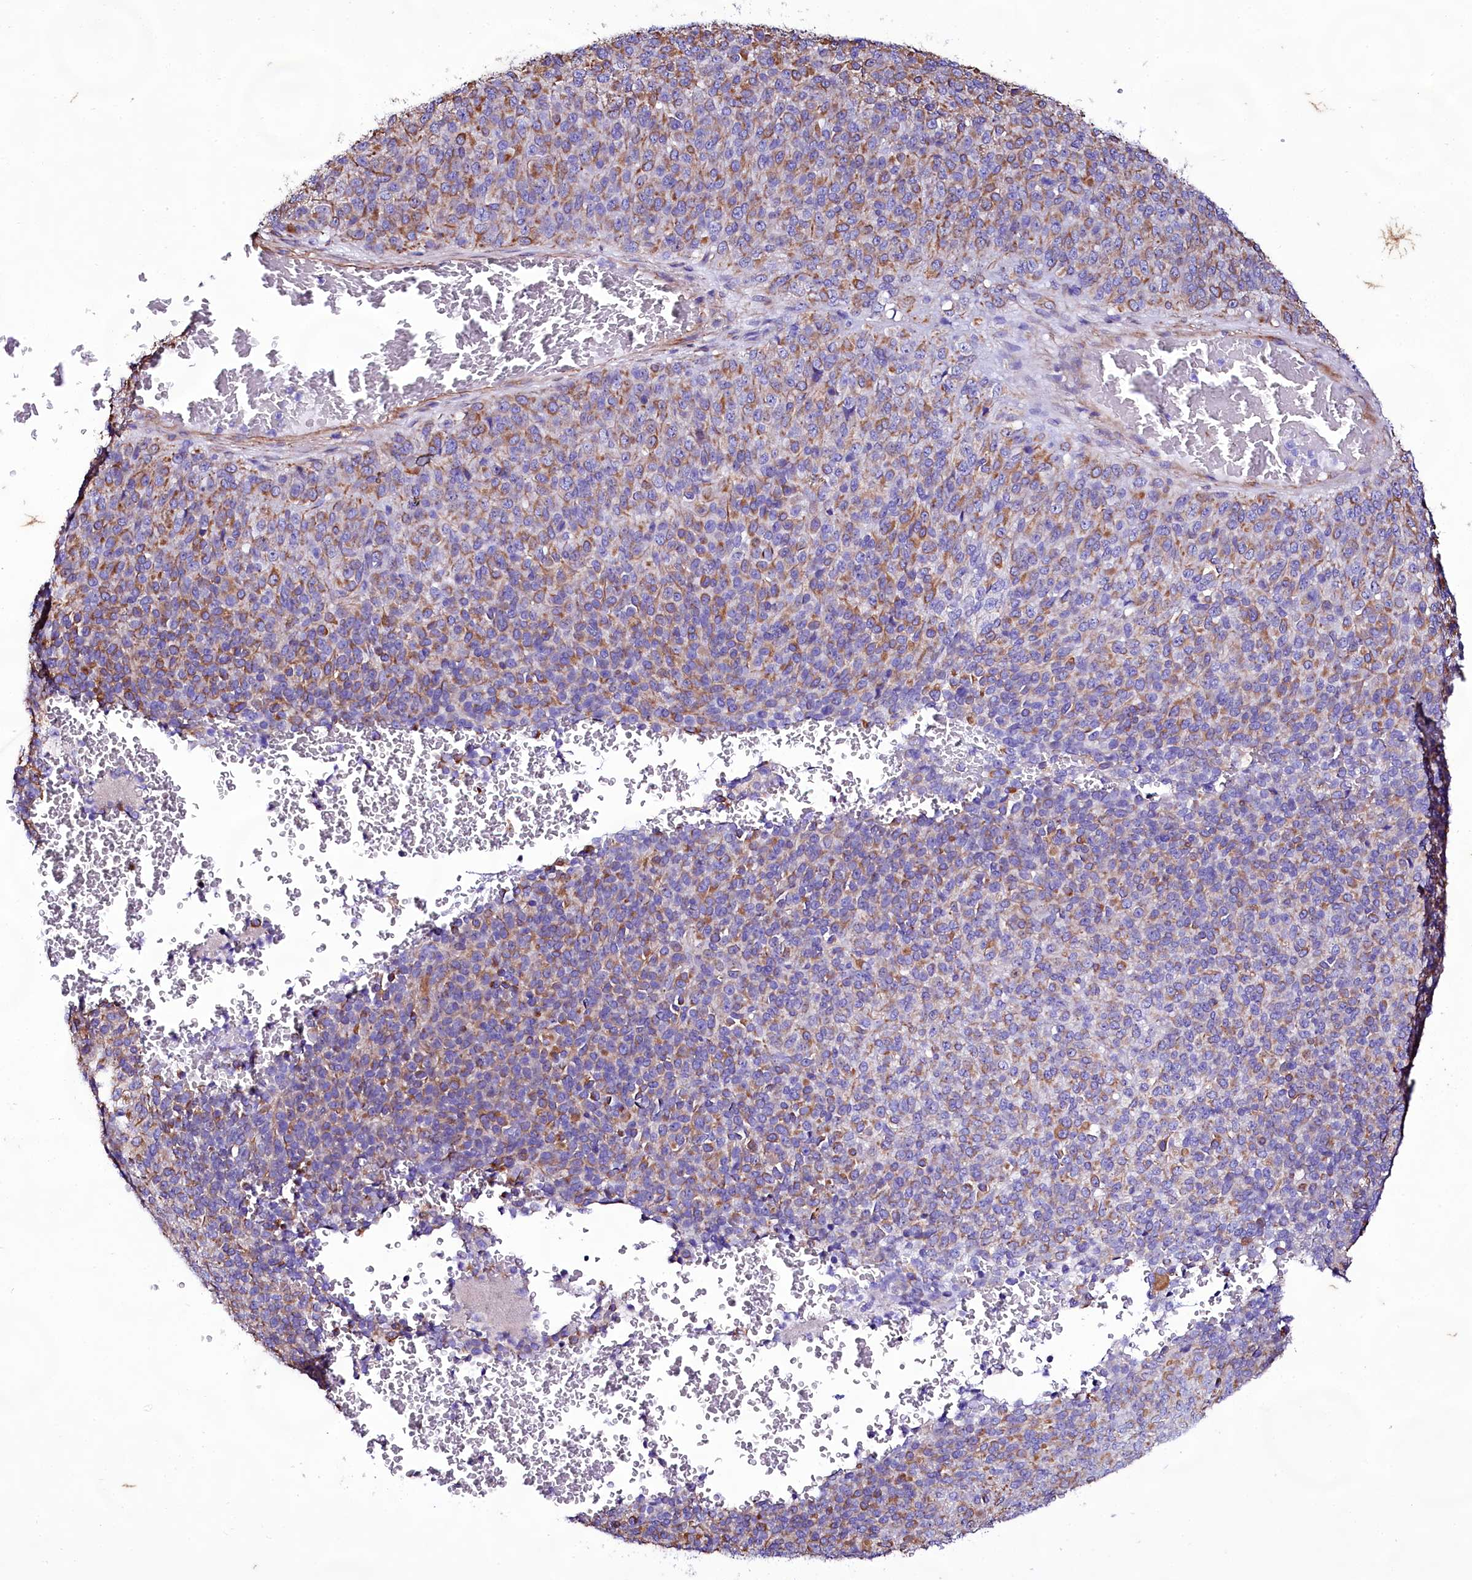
{"staining": {"intensity": "moderate", "quantity": "<25%", "location": "cytoplasmic/membranous"}, "tissue": "melanoma", "cell_type": "Tumor cells", "image_type": "cancer", "snomed": [{"axis": "morphology", "description": "Malignant melanoma, Metastatic site"}, {"axis": "topography", "description": "Brain"}], "caption": "A low amount of moderate cytoplasmic/membranous staining is present in about <25% of tumor cells in melanoma tissue.", "gene": "CD99", "patient": {"sex": "female", "age": 56}}